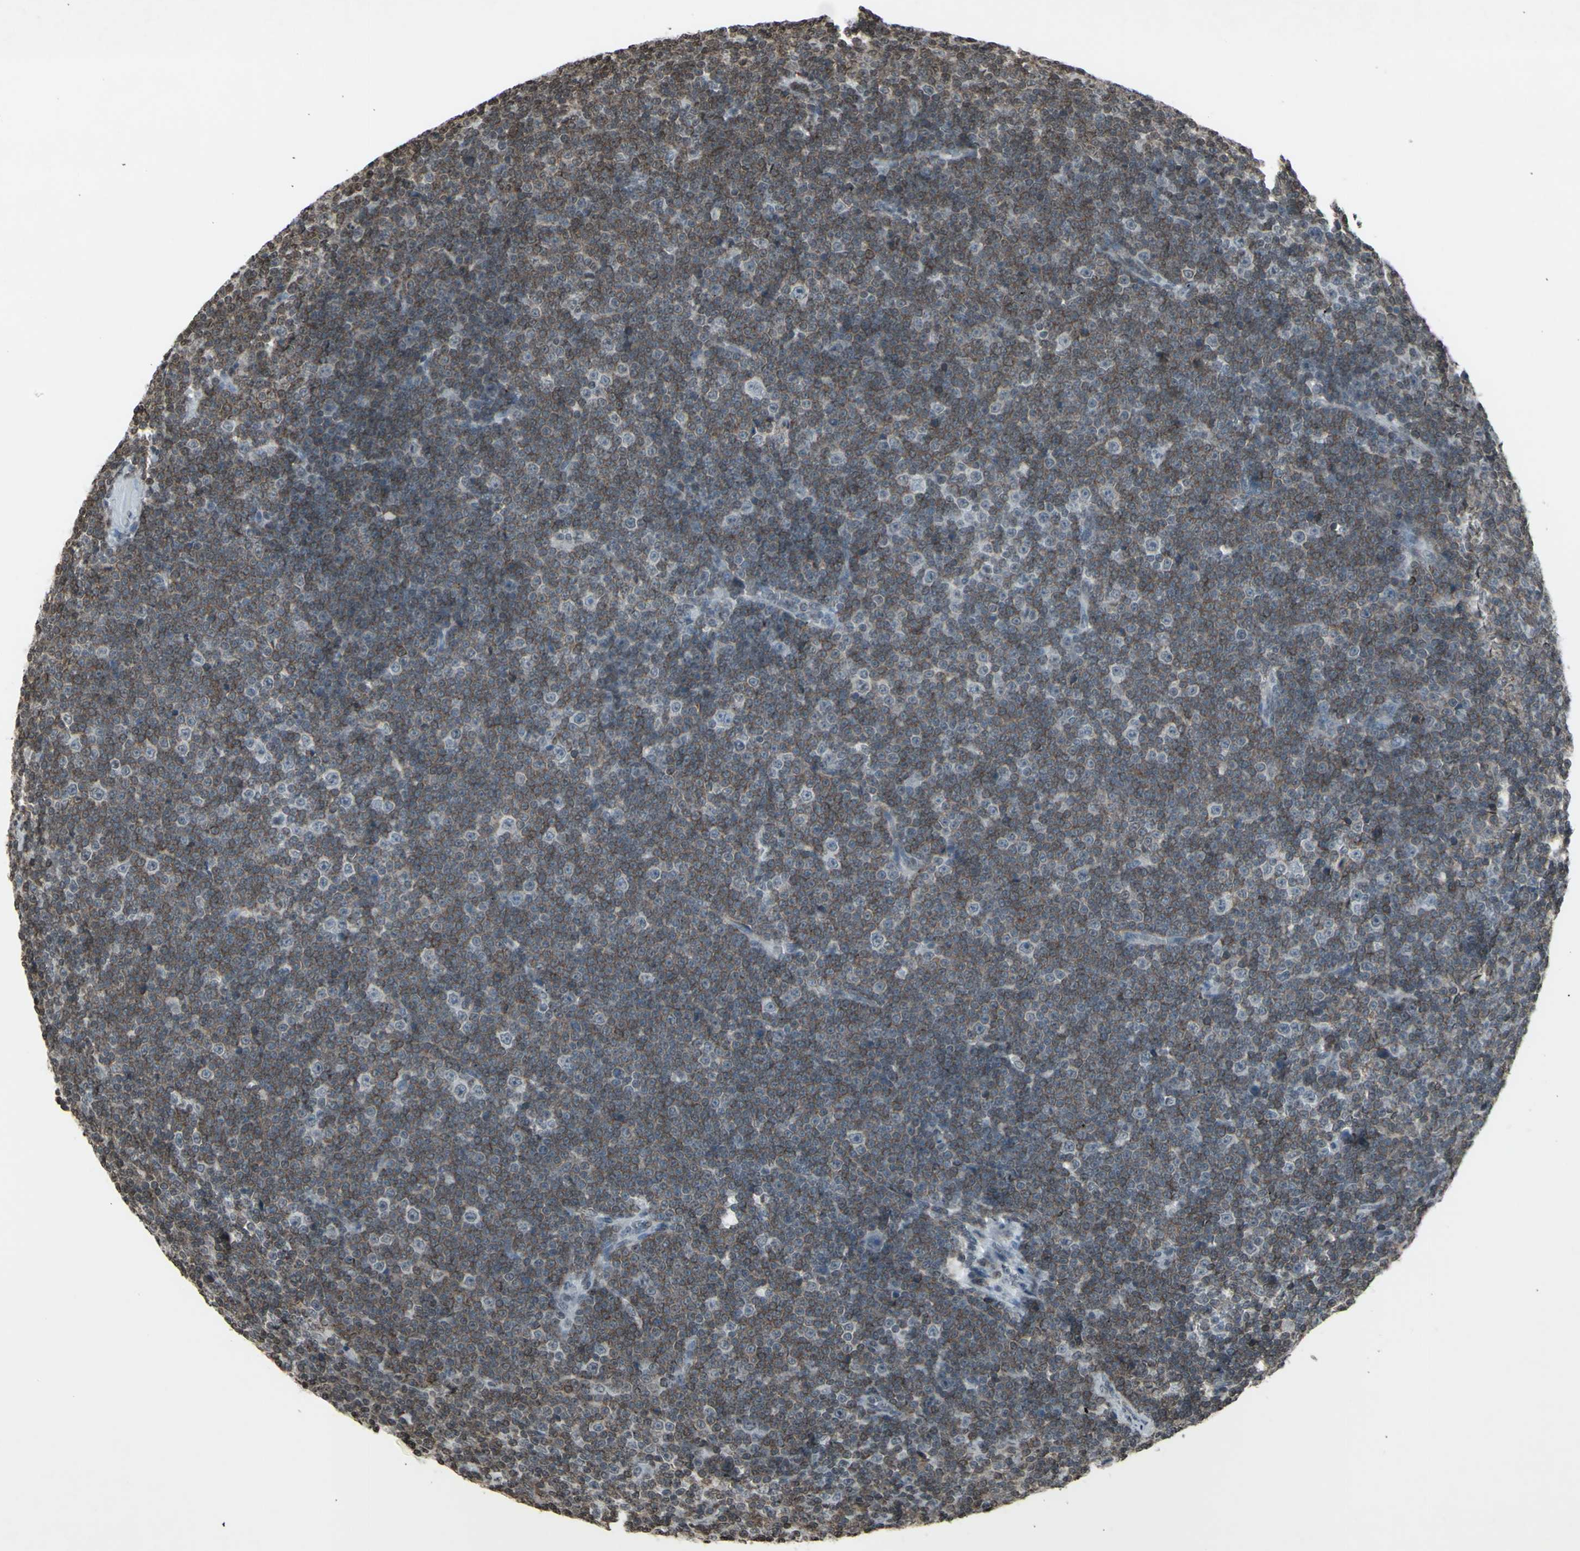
{"staining": {"intensity": "moderate", "quantity": "25%-75%", "location": "cytoplasmic/membranous"}, "tissue": "lymphoma", "cell_type": "Tumor cells", "image_type": "cancer", "snomed": [{"axis": "morphology", "description": "Malignant lymphoma, non-Hodgkin's type, Low grade"}, {"axis": "topography", "description": "Lymph node"}], "caption": "About 25%-75% of tumor cells in human low-grade malignant lymphoma, non-Hodgkin's type exhibit moderate cytoplasmic/membranous protein positivity as visualized by brown immunohistochemical staining.", "gene": "CD79B", "patient": {"sex": "female", "age": 67}}